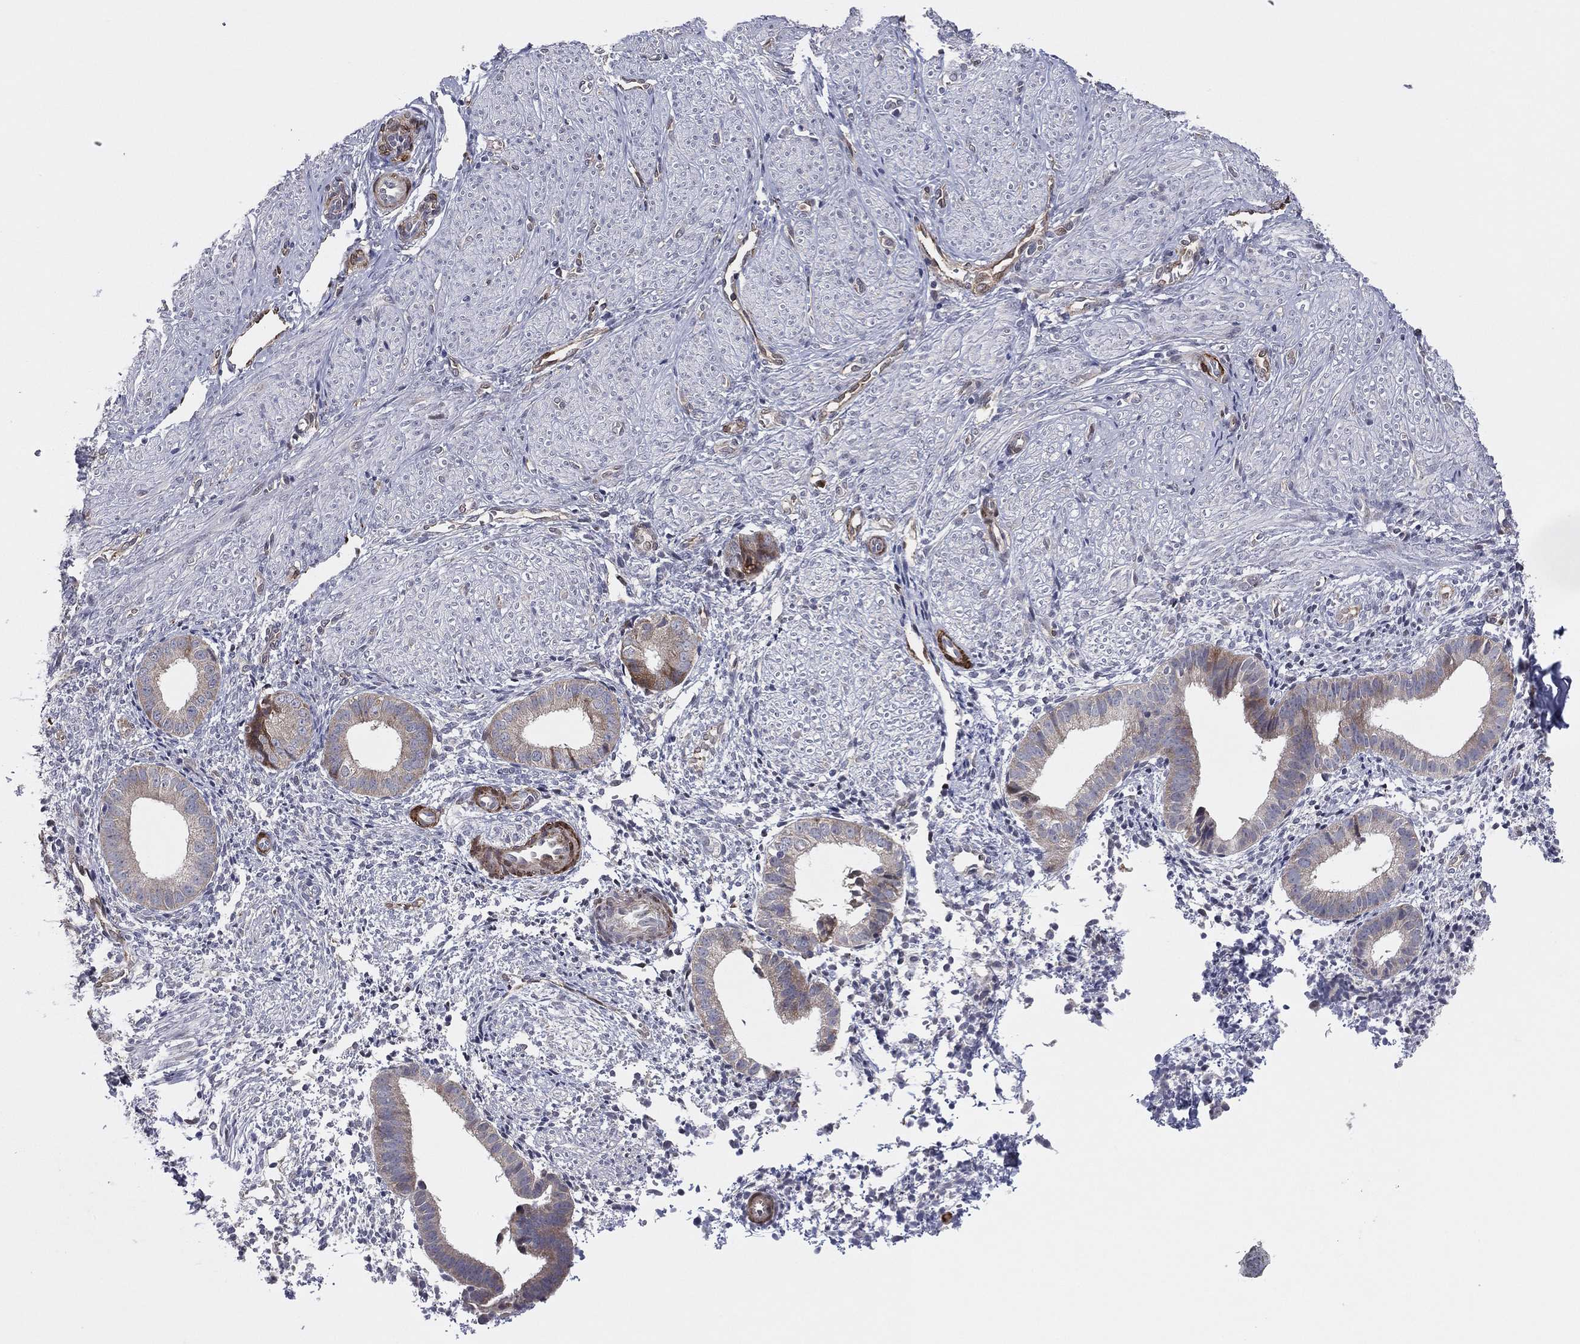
{"staining": {"intensity": "negative", "quantity": "none", "location": "none"}, "tissue": "endometrium", "cell_type": "Cells in endometrial stroma", "image_type": "normal", "snomed": [{"axis": "morphology", "description": "Normal tissue, NOS"}, {"axis": "topography", "description": "Endometrium"}], "caption": "DAB immunohistochemical staining of normal endometrium exhibits no significant staining in cells in endometrial stroma. Nuclei are stained in blue.", "gene": "SNCG", "patient": {"sex": "female", "age": 47}}